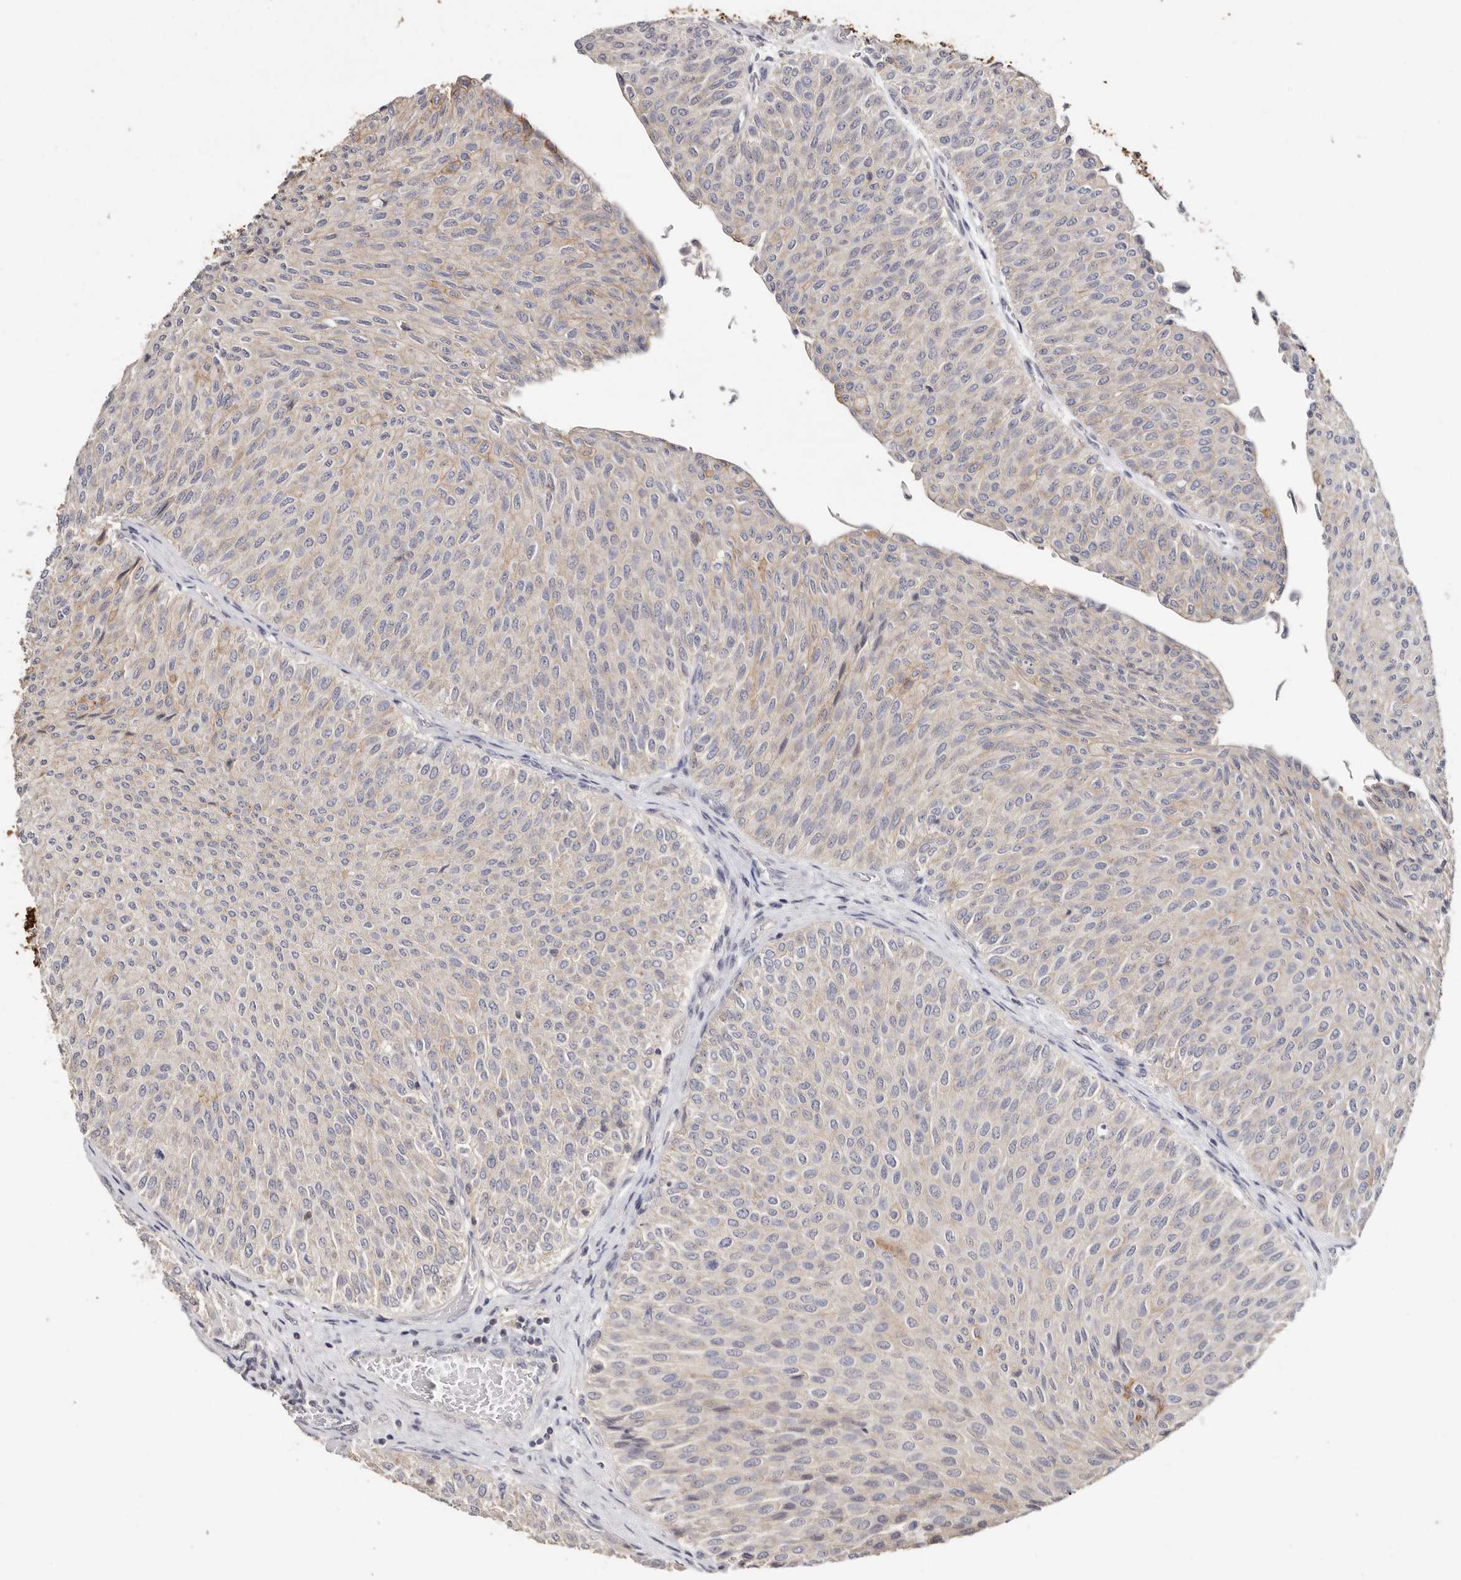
{"staining": {"intensity": "weak", "quantity": "25%-75%", "location": "cytoplasmic/membranous"}, "tissue": "urothelial cancer", "cell_type": "Tumor cells", "image_type": "cancer", "snomed": [{"axis": "morphology", "description": "Urothelial carcinoma, Low grade"}, {"axis": "topography", "description": "Urinary bladder"}], "caption": "A brown stain shows weak cytoplasmic/membranous staining of a protein in low-grade urothelial carcinoma tumor cells.", "gene": "S100A14", "patient": {"sex": "male", "age": 78}}